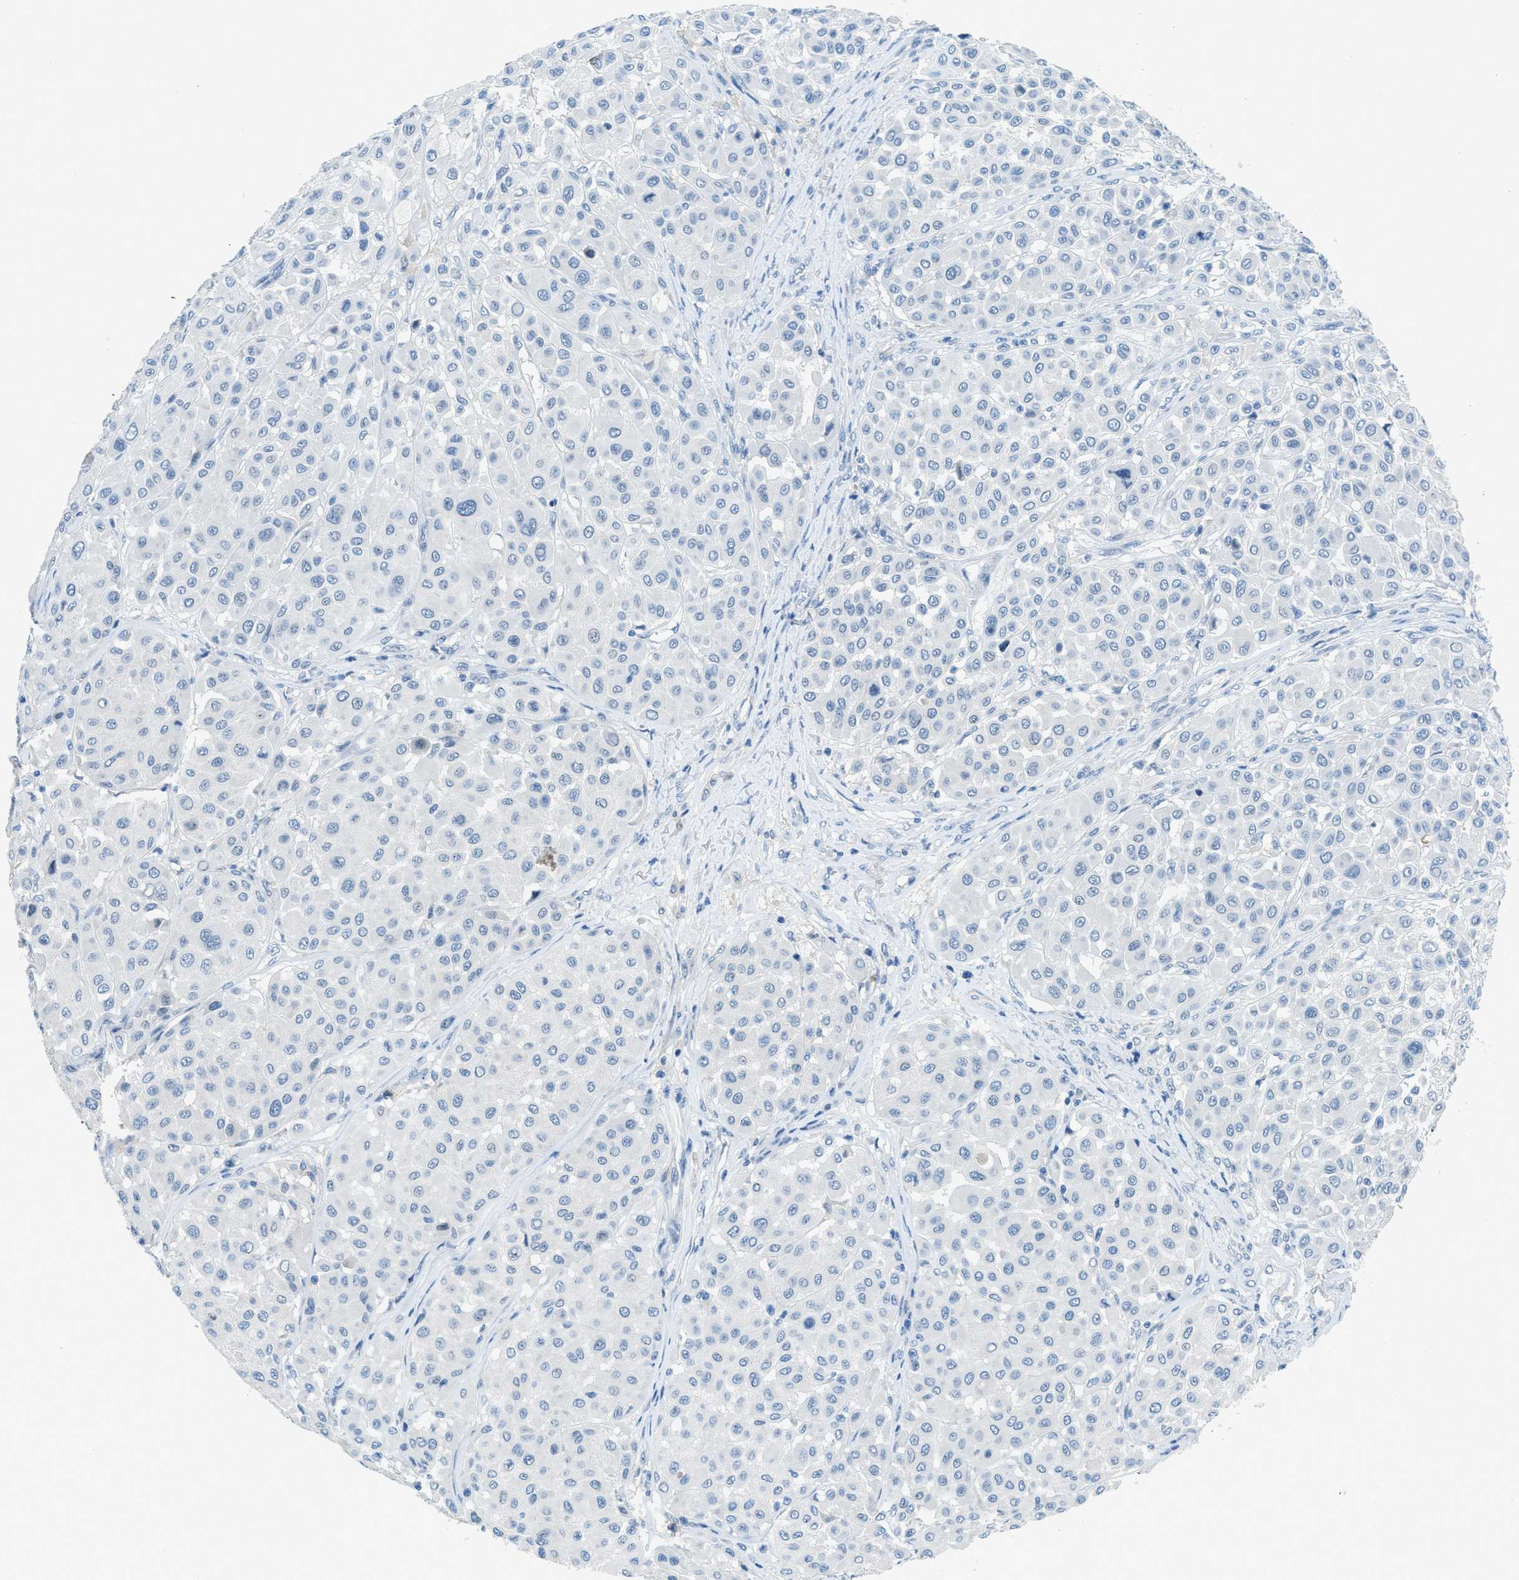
{"staining": {"intensity": "negative", "quantity": "none", "location": "none"}, "tissue": "melanoma", "cell_type": "Tumor cells", "image_type": "cancer", "snomed": [{"axis": "morphology", "description": "Malignant melanoma, Metastatic site"}, {"axis": "topography", "description": "Soft tissue"}], "caption": "The immunohistochemistry image has no significant expression in tumor cells of melanoma tissue.", "gene": "KLHL8", "patient": {"sex": "male", "age": 41}}